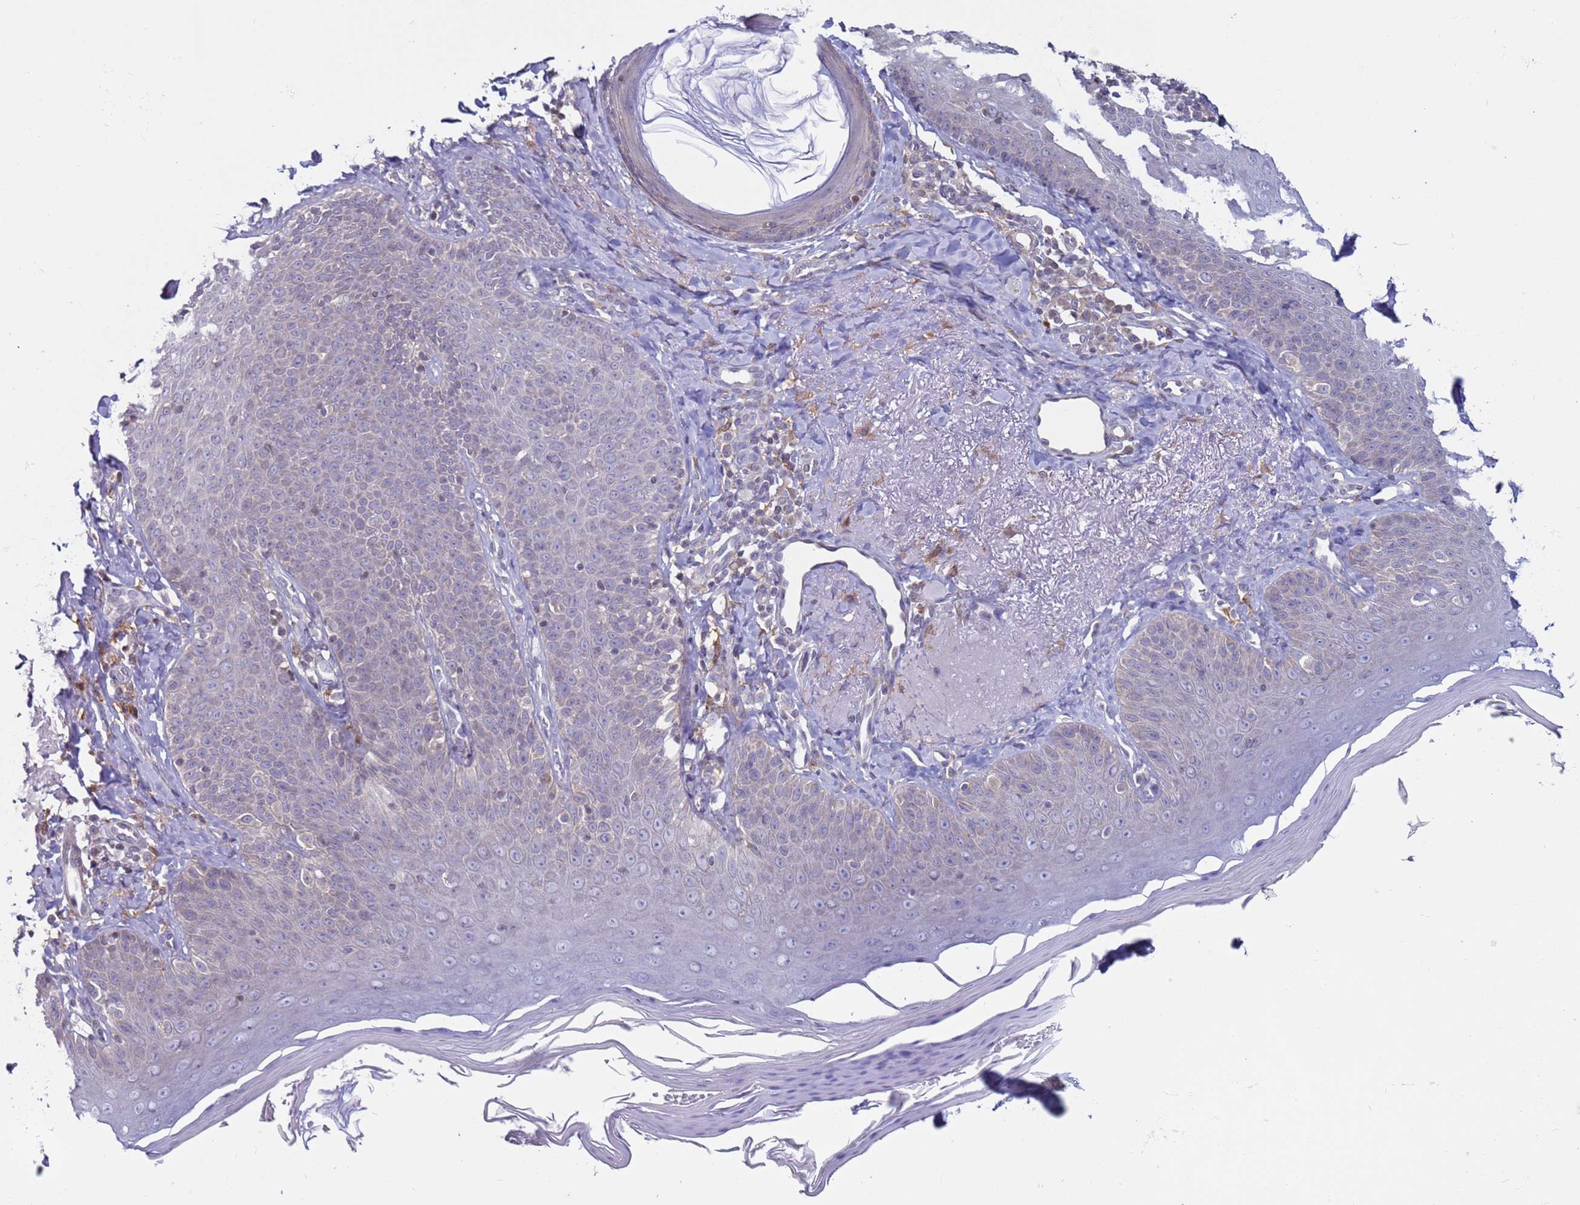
{"staining": {"intensity": "strong", "quantity": ">75%", "location": "cytoplasmic/membranous"}, "tissue": "skin", "cell_type": "Fibroblasts", "image_type": "normal", "snomed": [{"axis": "morphology", "description": "Normal tissue, NOS"}, {"axis": "topography", "description": "Skin"}], "caption": "Brown immunohistochemical staining in benign human skin demonstrates strong cytoplasmic/membranous positivity in about >75% of fibroblasts. Using DAB (3,3'-diaminobenzidine) (brown) and hematoxylin (blue) stains, captured at high magnification using brightfield microscopy.", "gene": "SNAPC4", "patient": {"sex": "male", "age": 57}}